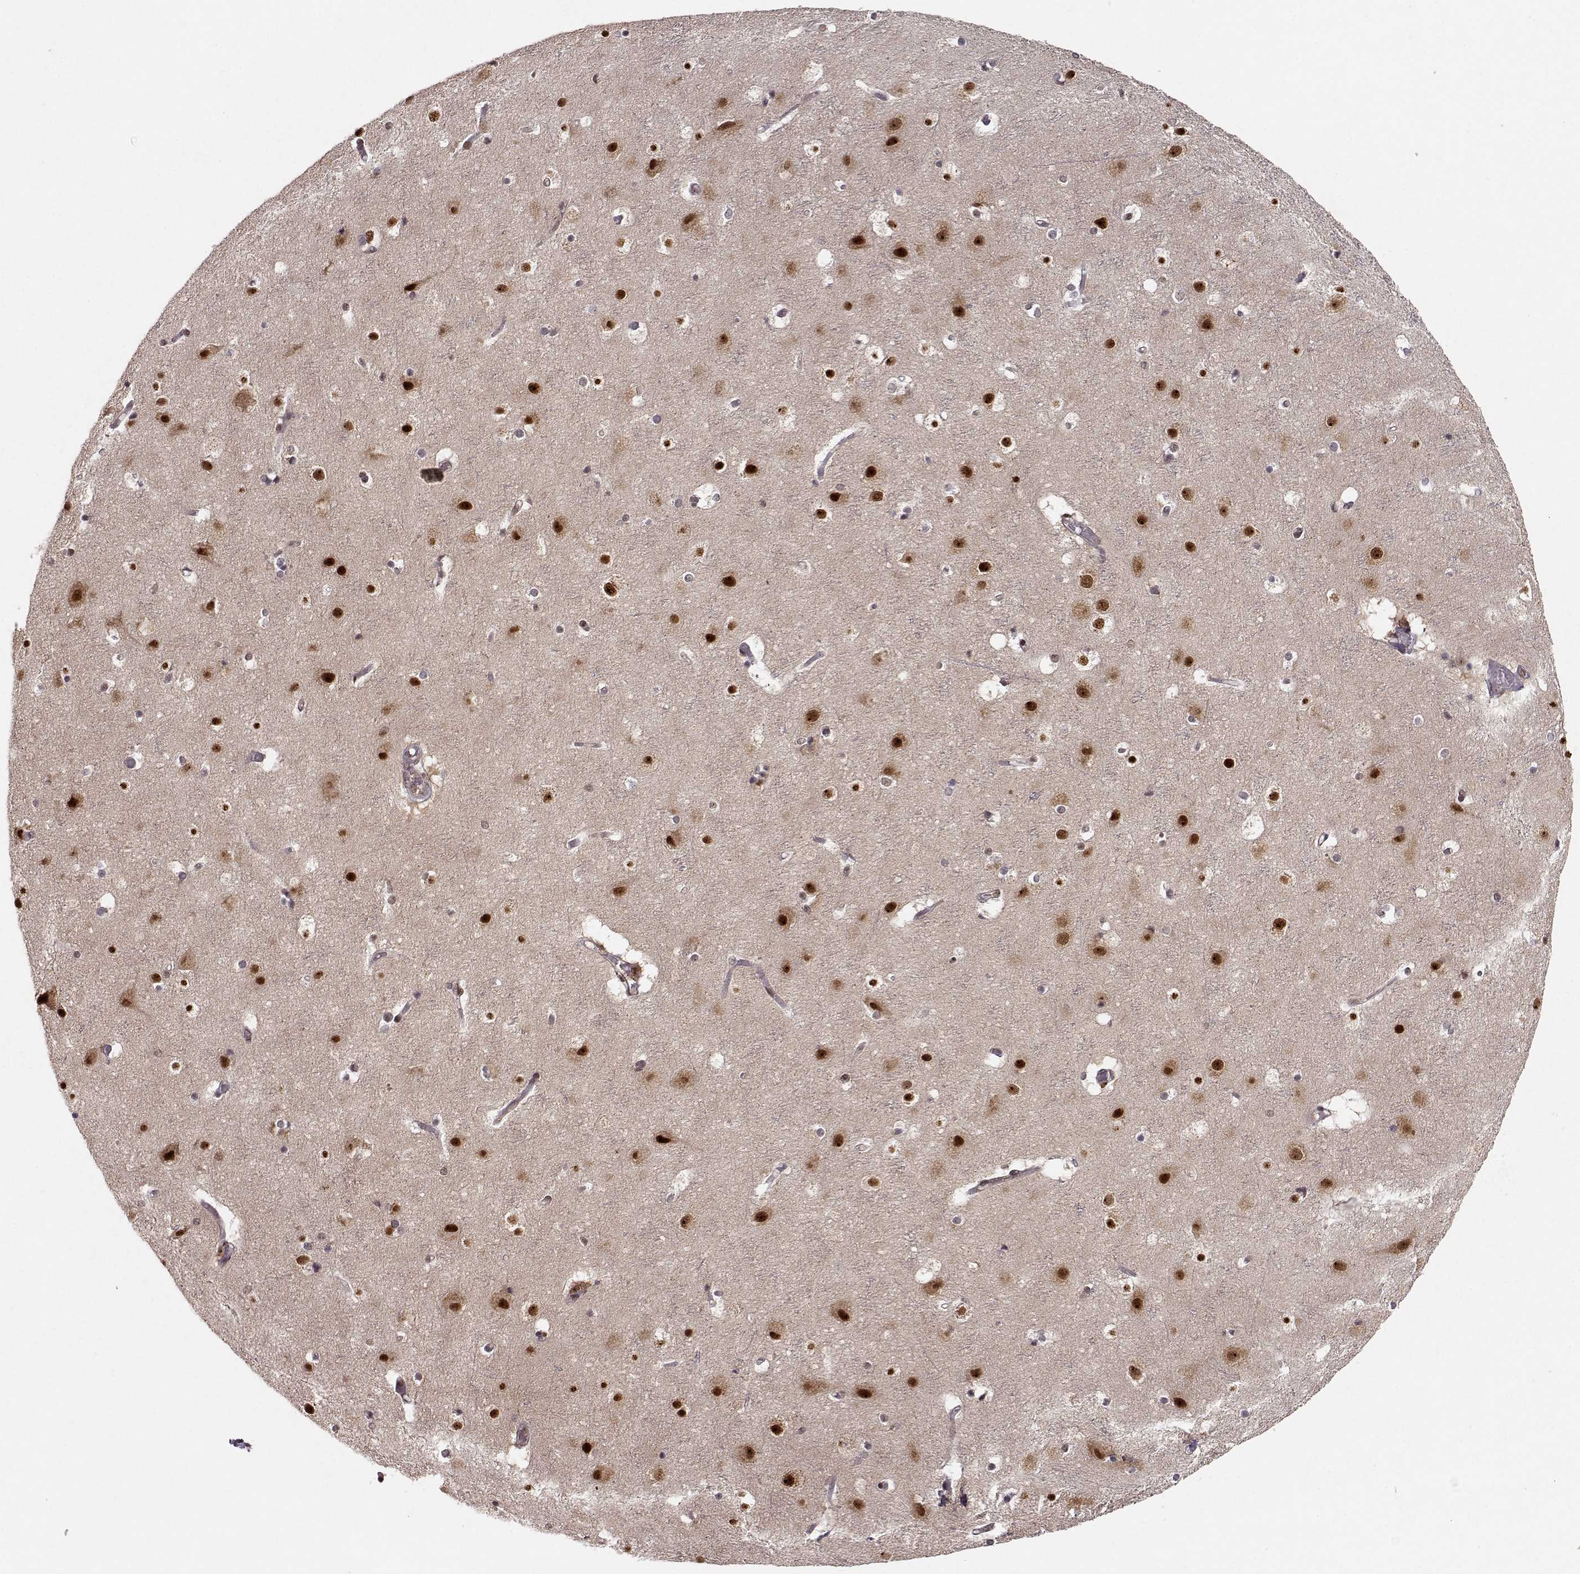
{"staining": {"intensity": "negative", "quantity": "none", "location": "none"}, "tissue": "cerebral cortex", "cell_type": "Endothelial cells", "image_type": "normal", "snomed": [{"axis": "morphology", "description": "Normal tissue, NOS"}, {"axis": "topography", "description": "Cerebral cortex"}], "caption": "DAB (3,3'-diaminobenzidine) immunohistochemical staining of normal cerebral cortex reveals no significant staining in endothelial cells. Brightfield microscopy of immunohistochemistry stained with DAB (3,3'-diaminobenzidine) (brown) and hematoxylin (blue), captured at high magnification.", "gene": "CSNK2A1", "patient": {"sex": "female", "age": 52}}